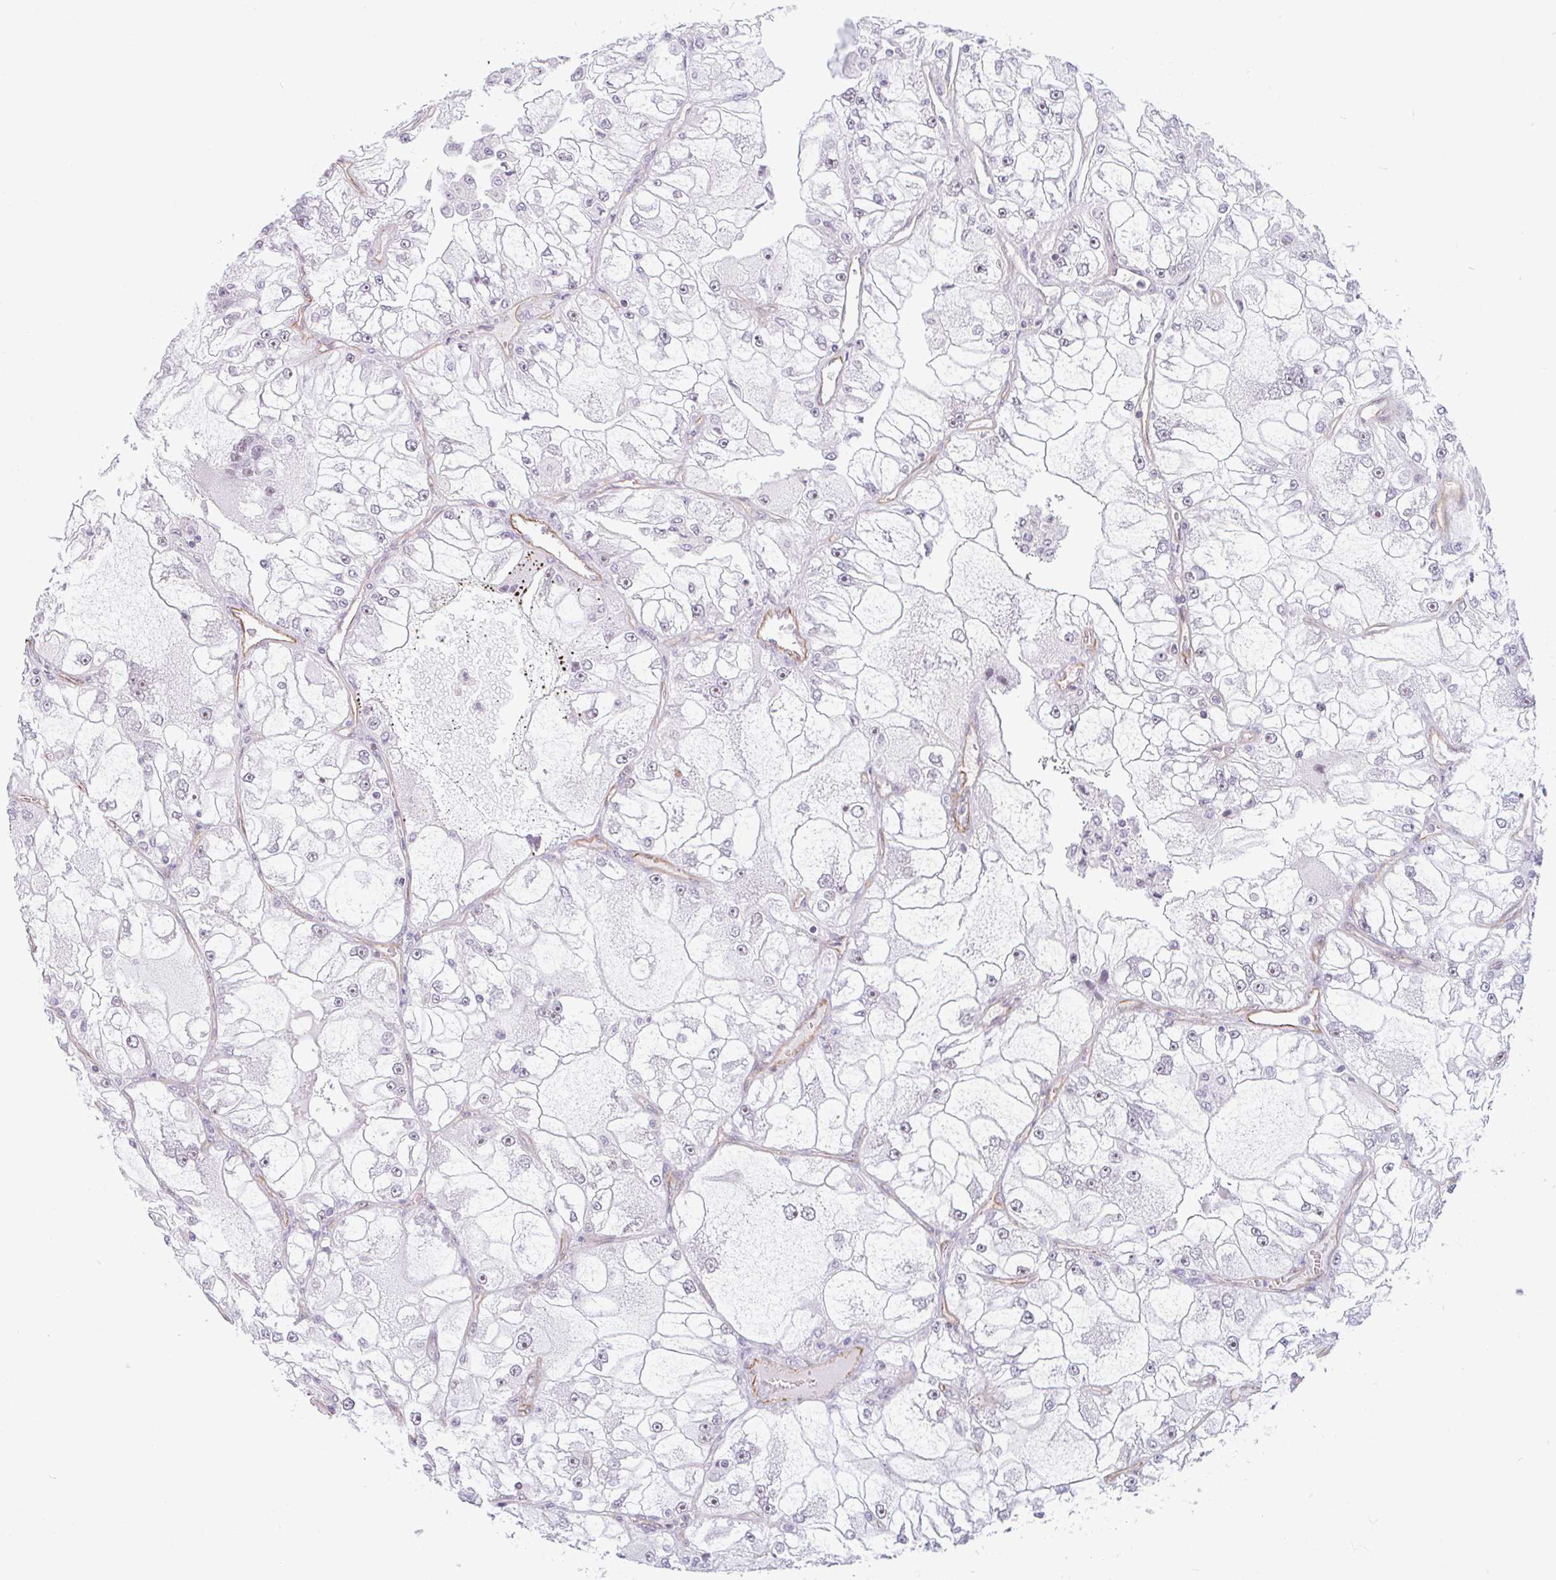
{"staining": {"intensity": "negative", "quantity": "none", "location": "none"}, "tissue": "renal cancer", "cell_type": "Tumor cells", "image_type": "cancer", "snomed": [{"axis": "morphology", "description": "Adenocarcinoma, NOS"}, {"axis": "topography", "description": "Kidney"}], "caption": "The immunohistochemistry photomicrograph has no significant staining in tumor cells of renal cancer (adenocarcinoma) tissue. (Stains: DAB IHC with hematoxylin counter stain, Microscopy: brightfield microscopy at high magnification).", "gene": "ZNF689", "patient": {"sex": "female", "age": 72}}